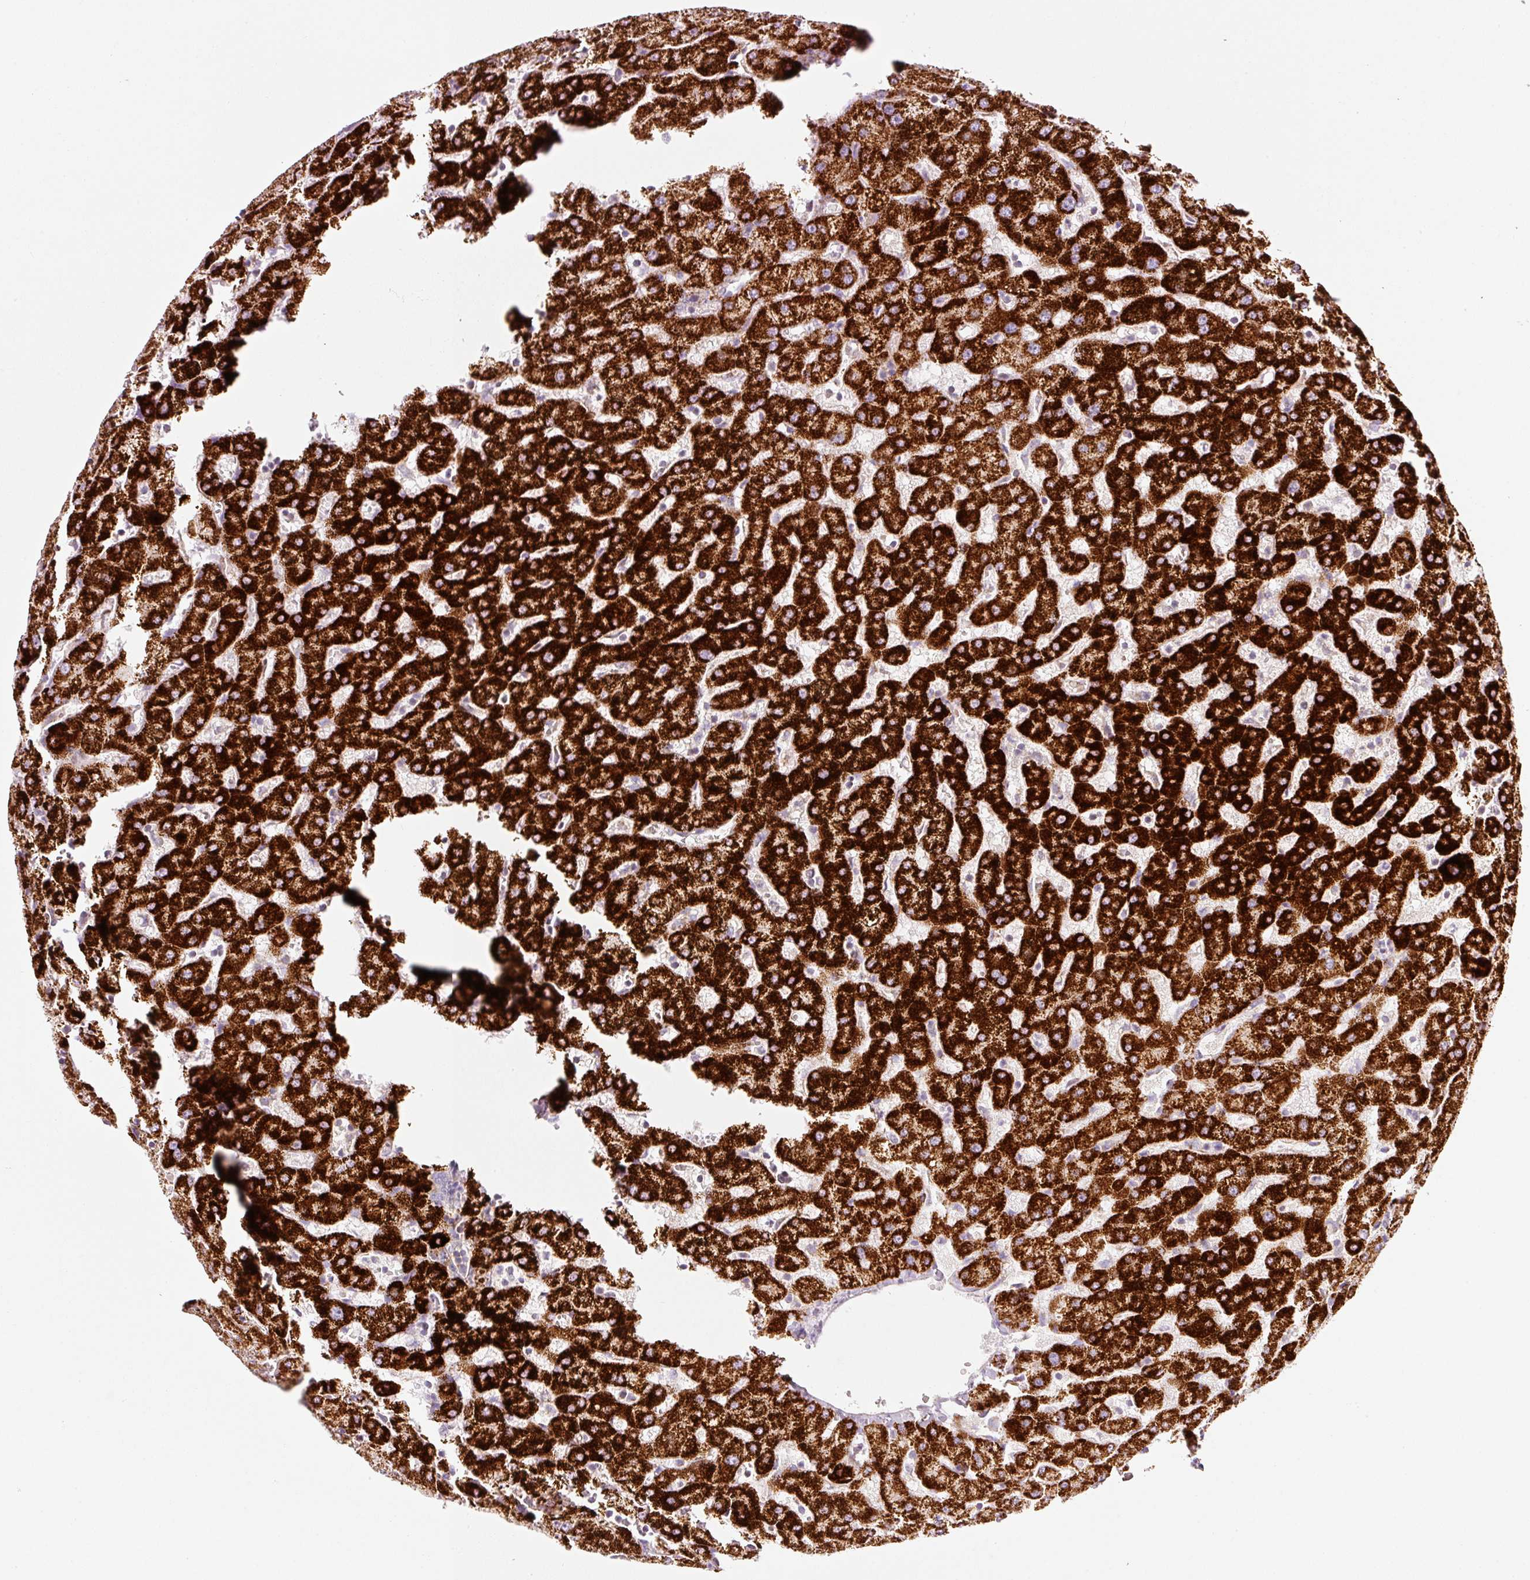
{"staining": {"intensity": "negative", "quantity": "none", "location": "none"}, "tissue": "liver", "cell_type": "Cholangiocytes", "image_type": "normal", "snomed": [{"axis": "morphology", "description": "Normal tissue, NOS"}, {"axis": "topography", "description": "Liver"}], "caption": "Unremarkable liver was stained to show a protein in brown. There is no significant staining in cholangiocytes.", "gene": "NDUFA1", "patient": {"sex": "female", "age": 63}}